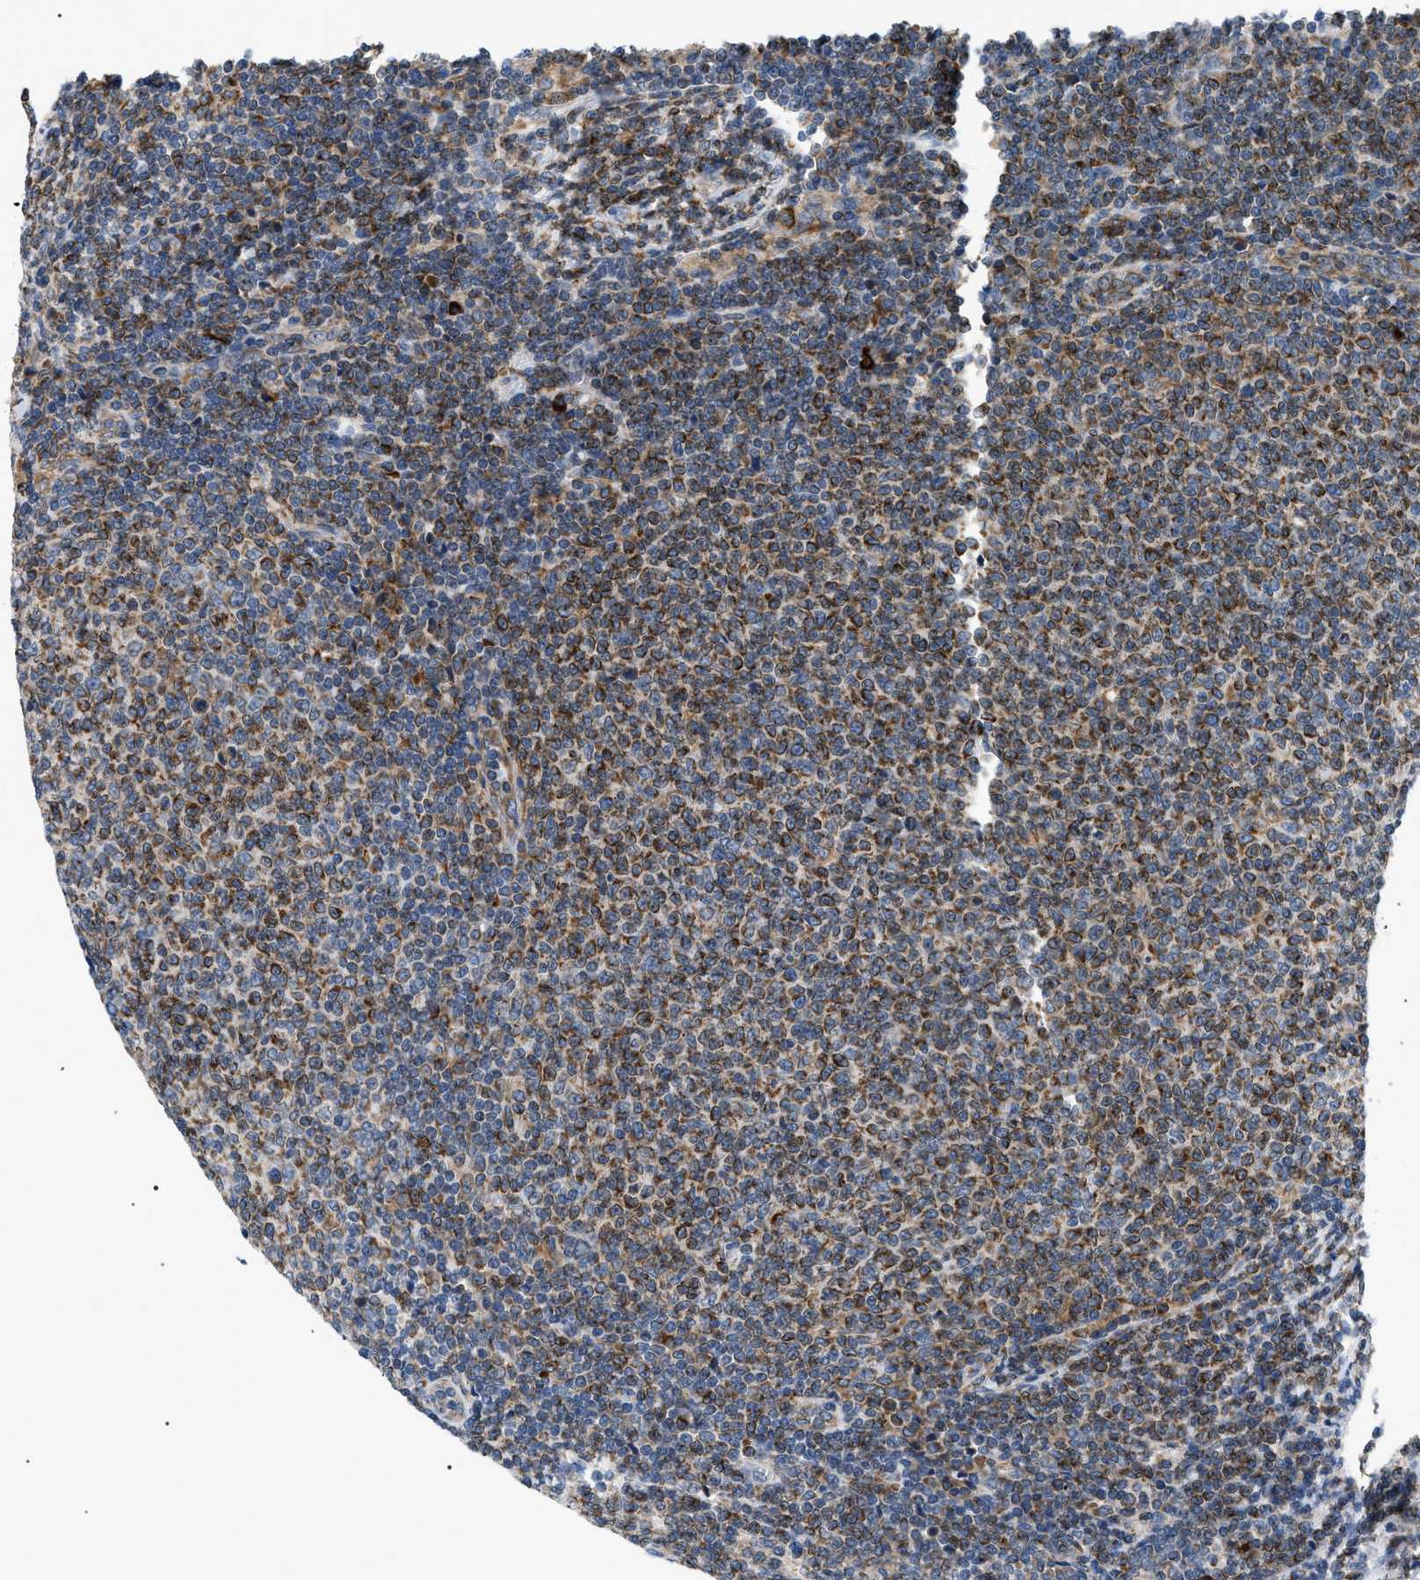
{"staining": {"intensity": "moderate", "quantity": "25%-75%", "location": "cytoplasmic/membranous"}, "tissue": "lymphoma", "cell_type": "Tumor cells", "image_type": "cancer", "snomed": [{"axis": "morphology", "description": "Malignant lymphoma, non-Hodgkin's type, Low grade"}, {"axis": "topography", "description": "Lymph node"}], "caption": "Immunohistochemical staining of human malignant lymphoma, non-Hodgkin's type (low-grade) exhibits medium levels of moderate cytoplasmic/membranous positivity in about 25%-75% of tumor cells.", "gene": "DERL1", "patient": {"sex": "male", "age": 66}}